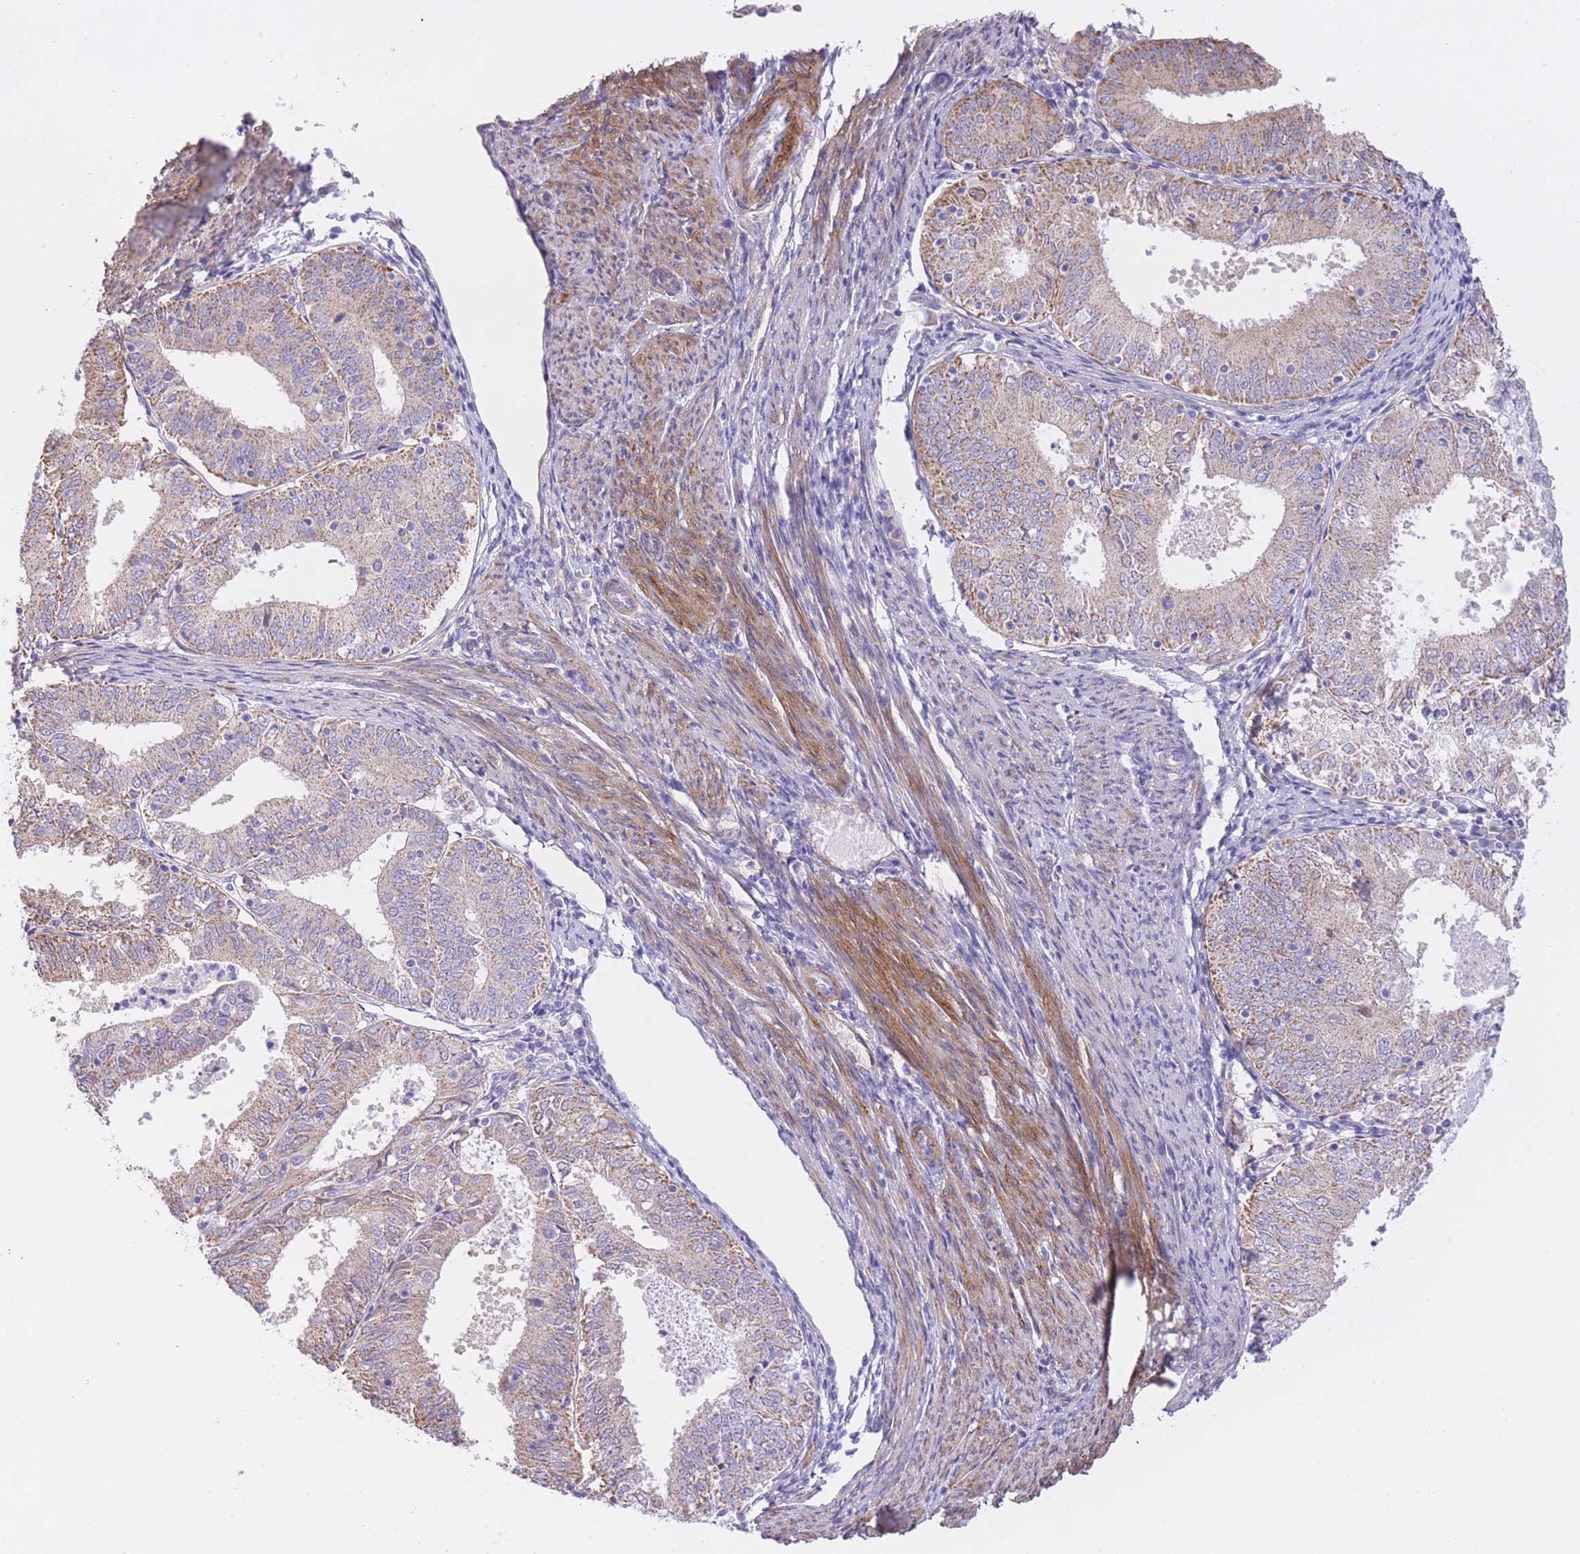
{"staining": {"intensity": "weak", "quantity": ">75%", "location": "cytoplasmic/membranous"}, "tissue": "endometrial cancer", "cell_type": "Tumor cells", "image_type": "cancer", "snomed": [{"axis": "morphology", "description": "Adenocarcinoma, NOS"}, {"axis": "topography", "description": "Endometrium"}], "caption": "A high-resolution image shows immunohistochemistry staining of endometrial adenocarcinoma, which displays weak cytoplasmic/membranous positivity in about >75% of tumor cells. Nuclei are stained in blue.", "gene": "PGM1", "patient": {"sex": "female", "age": 57}}